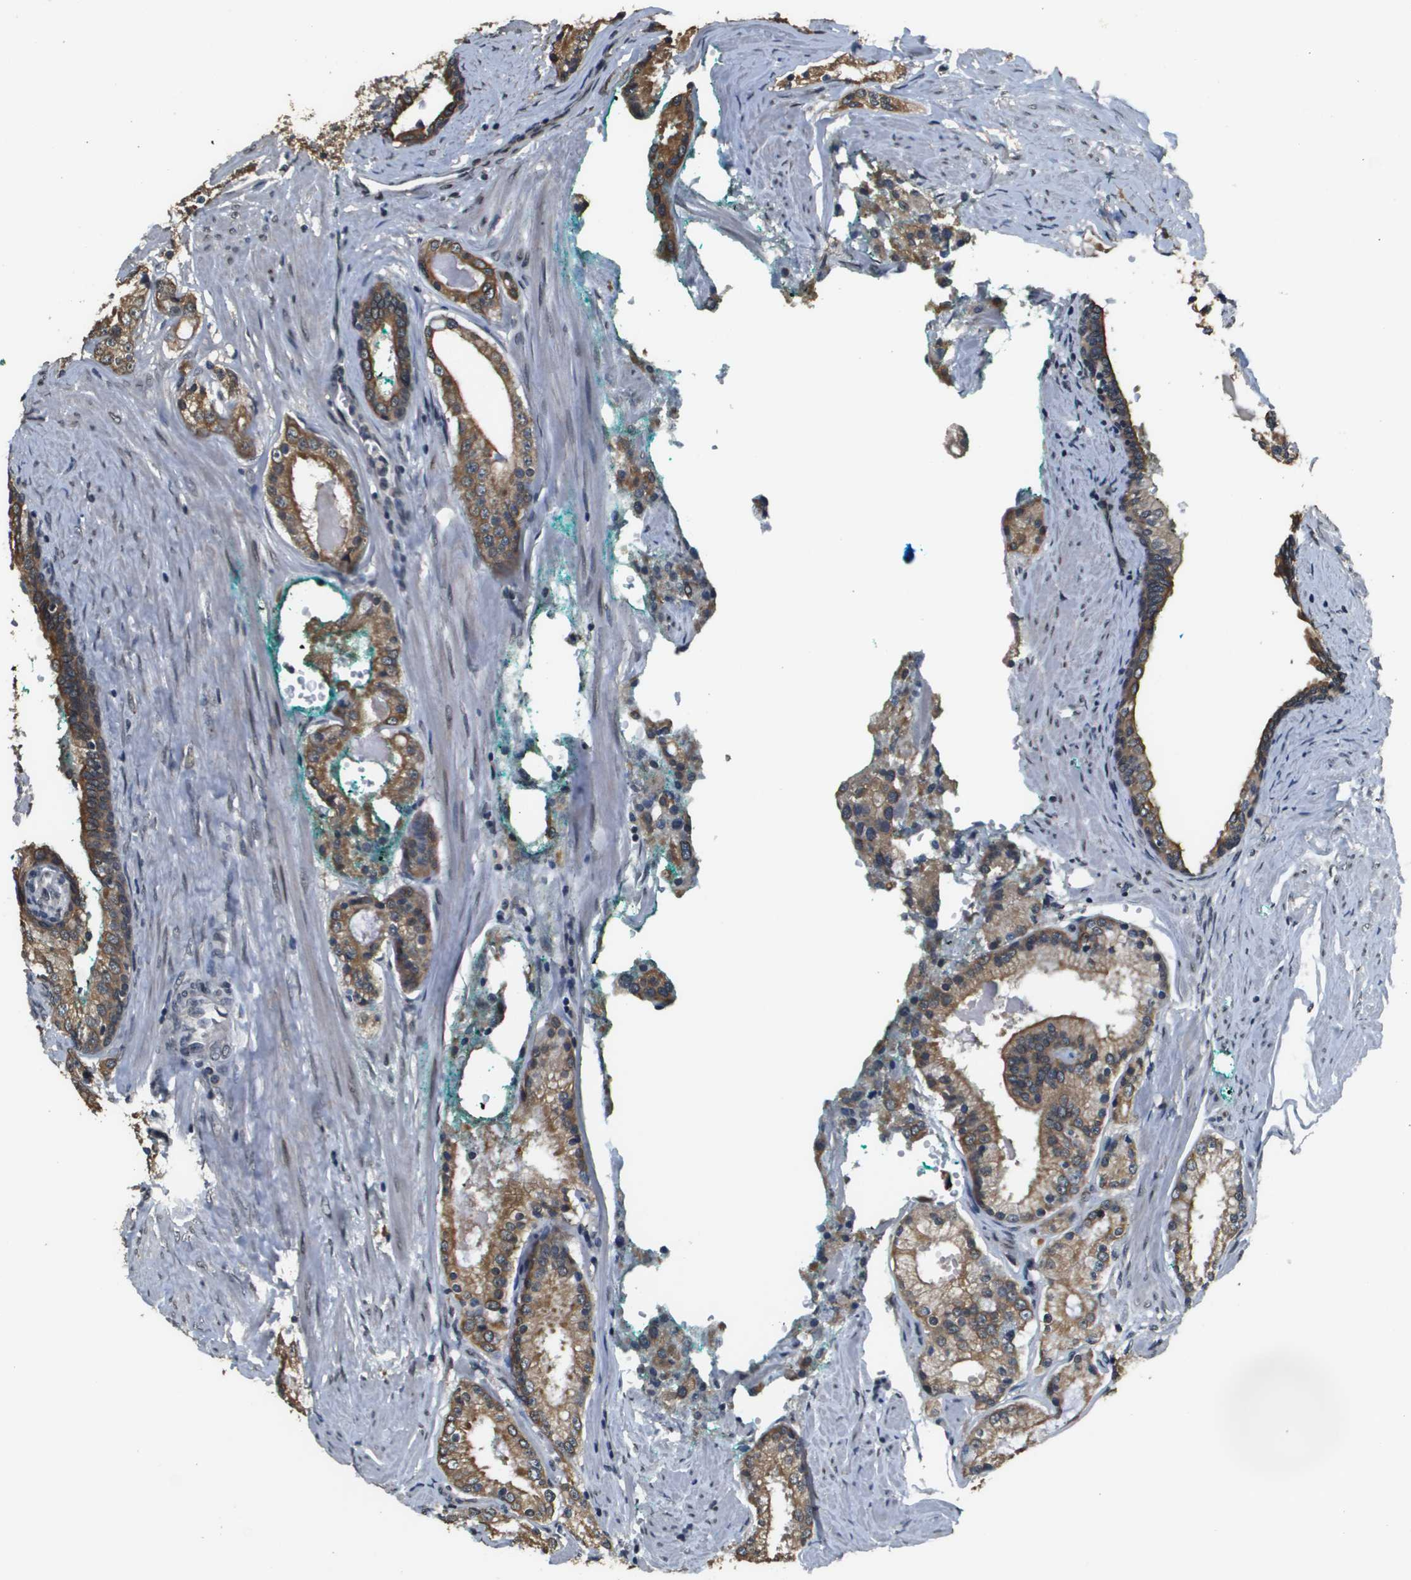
{"staining": {"intensity": "moderate", "quantity": ">75%", "location": "cytoplasmic/membranous"}, "tissue": "prostate cancer", "cell_type": "Tumor cells", "image_type": "cancer", "snomed": [{"axis": "morphology", "description": "Adenocarcinoma, Low grade"}, {"axis": "topography", "description": "Prostate"}], "caption": "Prostate cancer (adenocarcinoma (low-grade)) tissue demonstrates moderate cytoplasmic/membranous positivity in approximately >75% of tumor cells, visualized by immunohistochemistry.", "gene": "FANCC", "patient": {"sex": "male", "age": 63}}